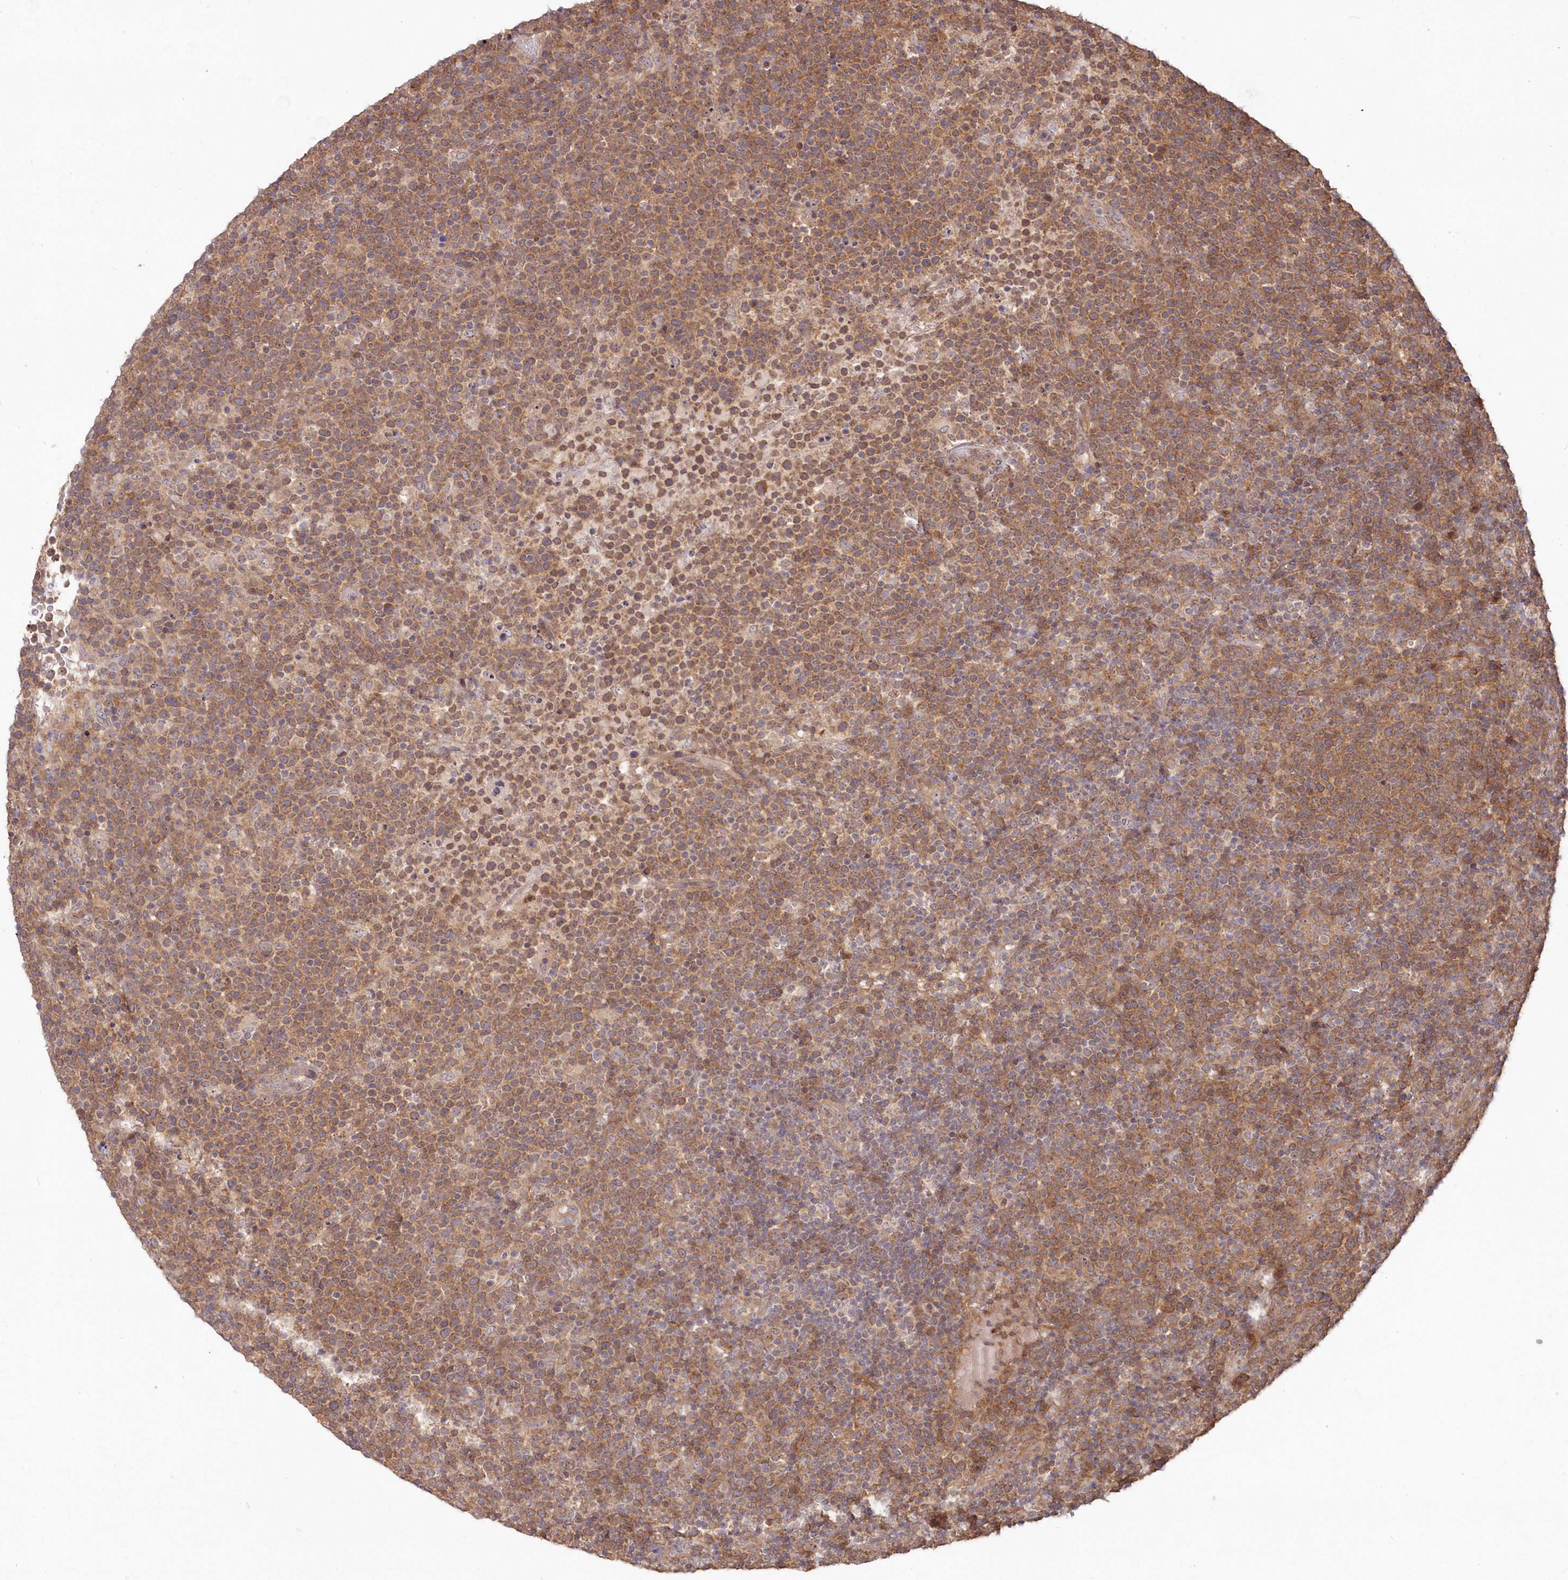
{"staining": {"intensity": "moderate", "quantity": ">75%", "location": "cytoplasmic/membranous"}, "tissue": "lymphoma", "cell_type": "Tumor cells", "image_type": "cancer", "snomed": [{"axis": "morphology", "description": "Malignant lymphoma, non-Hodgkin's type, High grade"}, {"axis": "topography", "description": "Lymph node"}], "caption": "IHC (DAB (3,3'-diaminobenzidine)) staining of human malignant lymphoma, non-Hodgkin's type (high-grade) exhibits moderate cytoplasmic/membranous protein staining in approximately >75% of tumor cells.", "gene": "TBCA", "patient": {"sex": "male", "age": 61}}